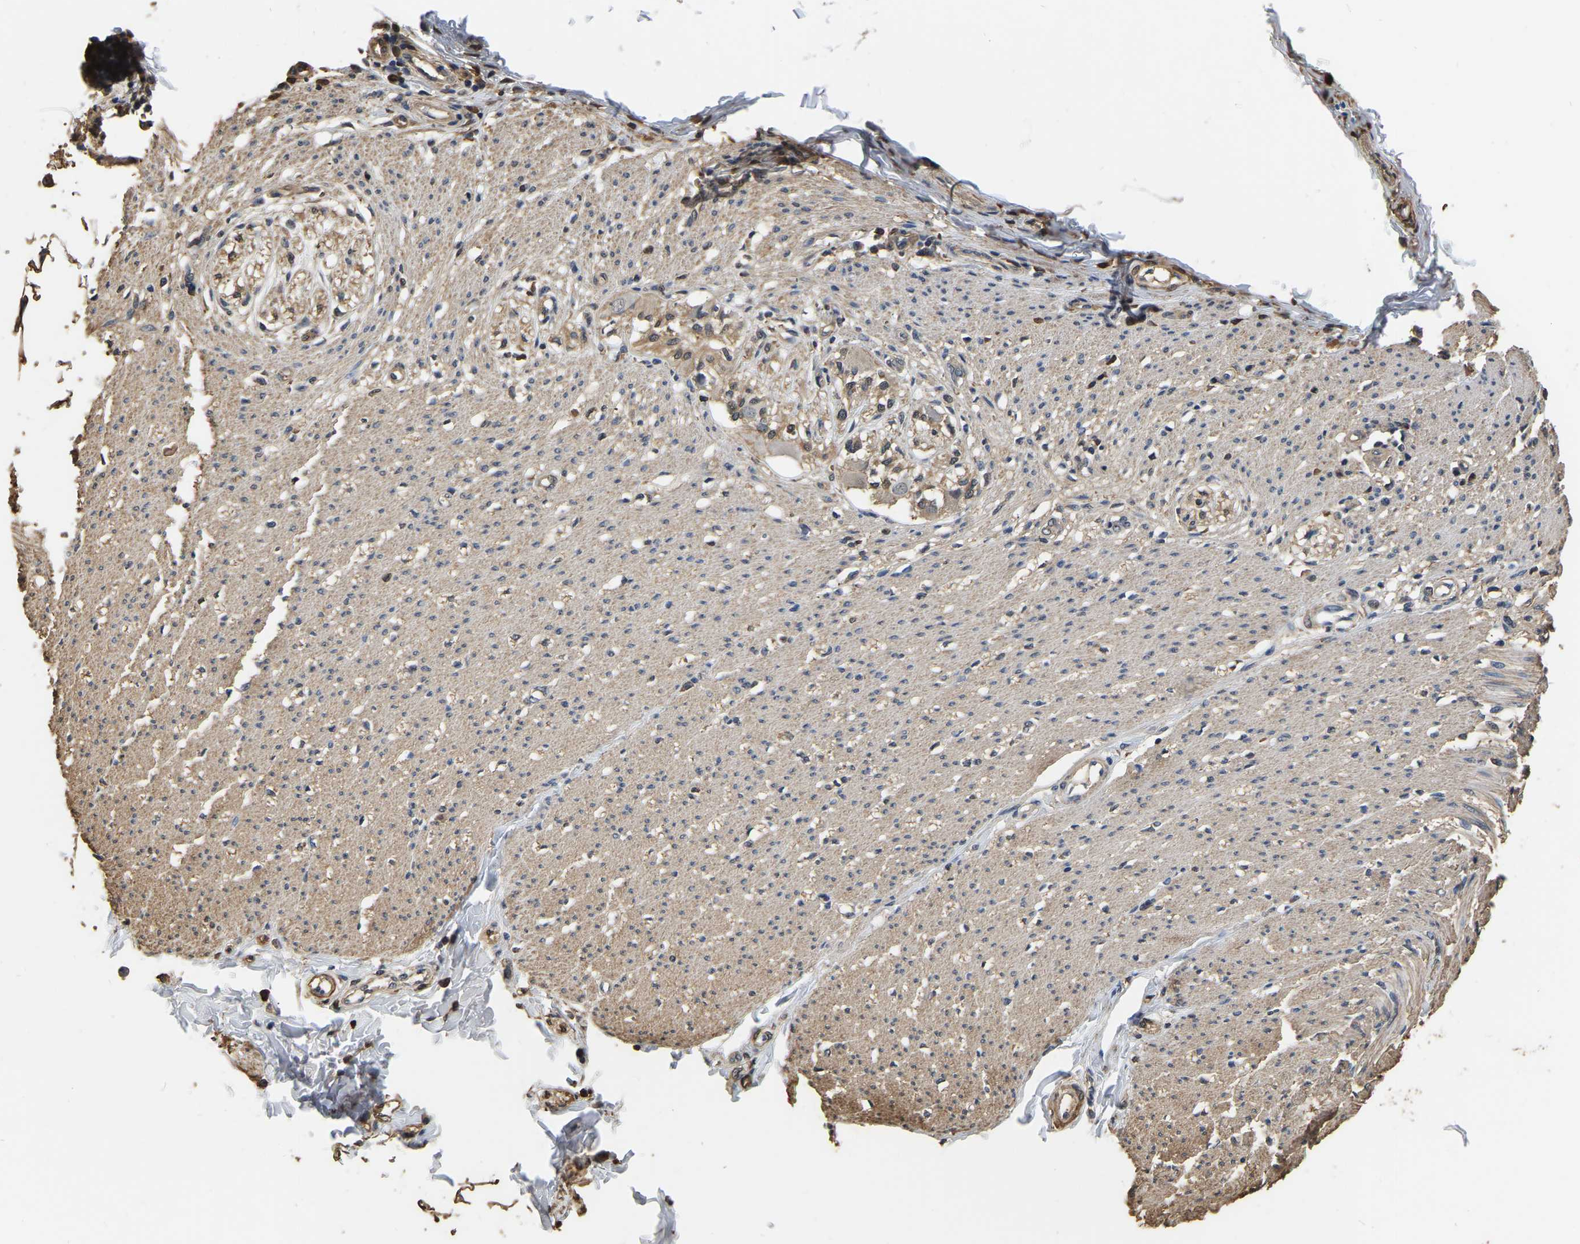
{"staining": {"intensity": "weak", "quantity": ">75%", "location": "cytoplasmic/membranous"}, "tissue": "smooth muscle", "cell_type": "Smooth muscle cells", "image_type": "normal", "snomed": [{"axis": "morphology", "description": "Normal tissue, NOS"}, {"axis": "morphology", "description": "Adenocarcinoma, NOS"}, {"axis": "topography", "description": "Colon"}, {"axis": "topography", "description": "Peripheral nerve tissue"}], "caption": "Immunohistochemical staining of normal smooth muscle shows low levels of weak cytoplasmic/membranous staining in approximately >75% of smooth muscle cells.", "gene": "LDHB", "patient": {"sex": "male", "age": 14}}